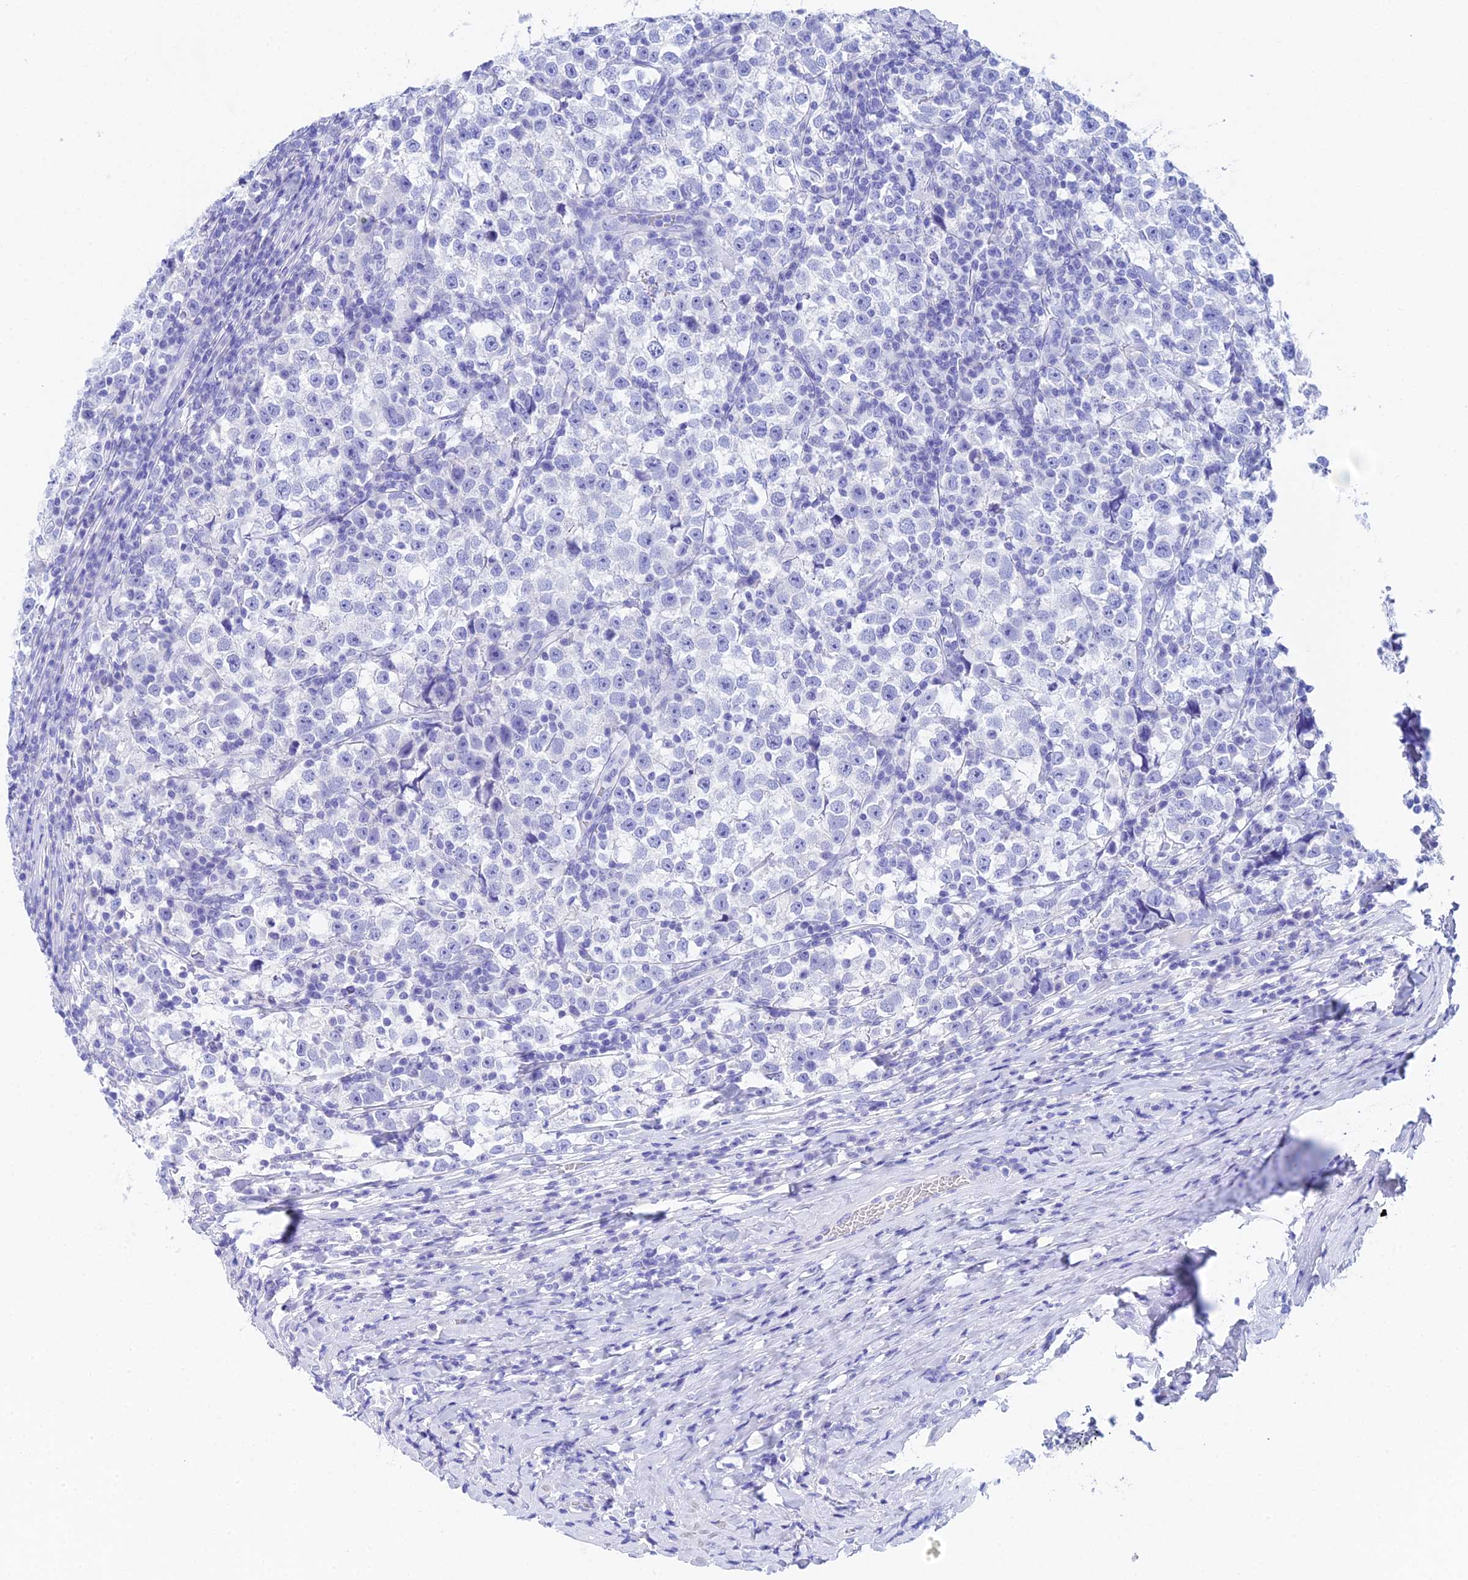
{"staining": {"intensity": "negative", "quantity": "none", "location": "none"}, "tissue": "testis cancer", "cell_type": "Tumor cells", "image_type": "cancer", "snomed": [{"axis": "morphology", "description": "Normal tissue, NOS"}, {"axis": "morphology", "description": "Seminoma, NOS"}, {"axis": "topography", "description": "Testis"}], "caption": "Tumor cells are negative for protein expression in human testis cancer.", "gene": "REG1A", "patient": {"sex": "male", "age": 43}}